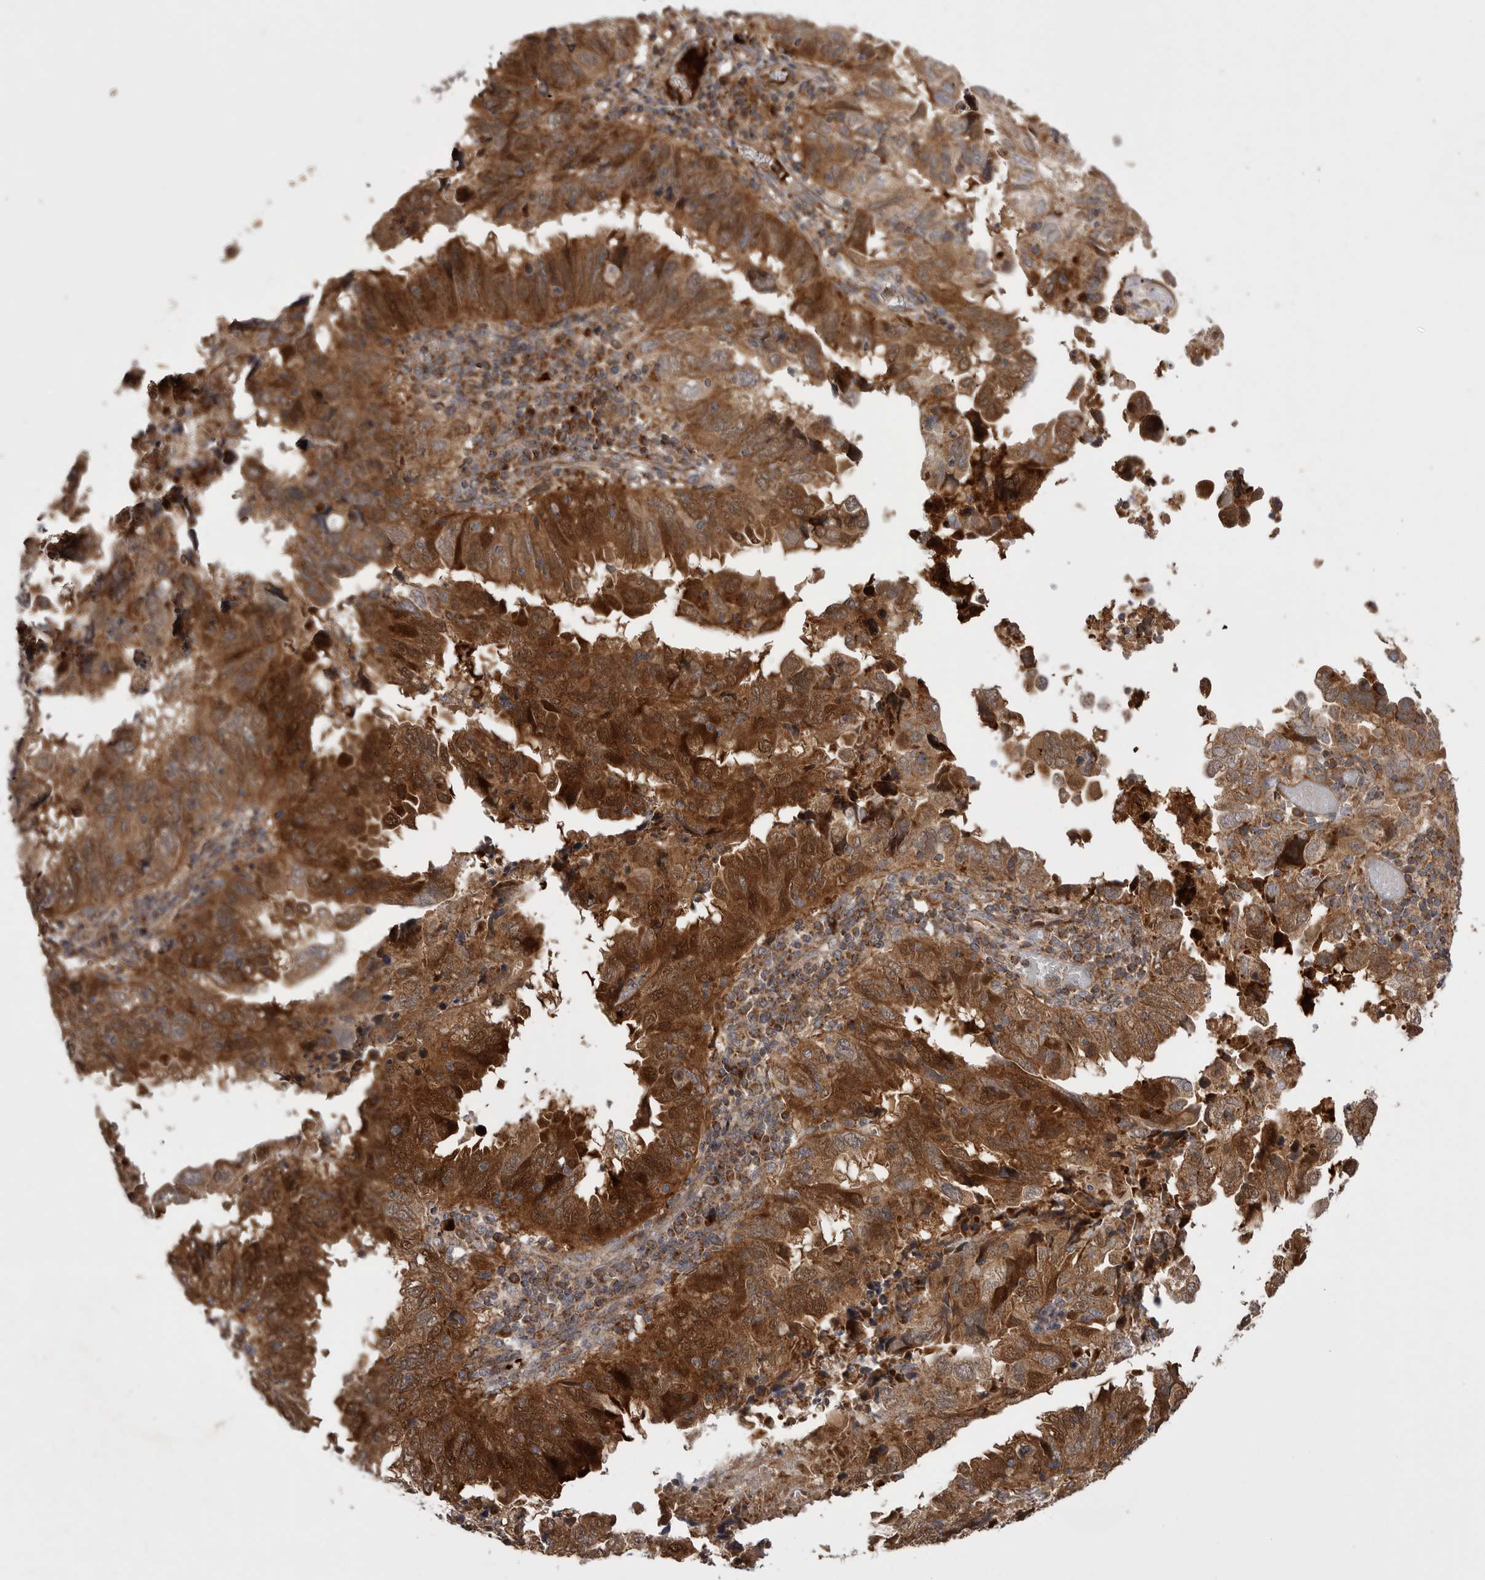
{"staining": {"intensity": "strong", "quantity": ">75%", "location": "cytoplasmic/membranous"}, "tissue": "endometrial cancer", "cell_type": "Tumor cells", "image_type": "cancer", "snomed": [{"axis": "morphology", "description": "Adenocarcinoma, NOS"}, {"axis": "topography", "description": "Uterus"}], "caption": "About >75% of tumor cells in endometrial cancer demonstrate strong cytoplasmic/membranous protein expression as visualized by brown immunohistochemical staining.", "gene": "KYAT3", "patient": {"sex": "female", "age": 77}}